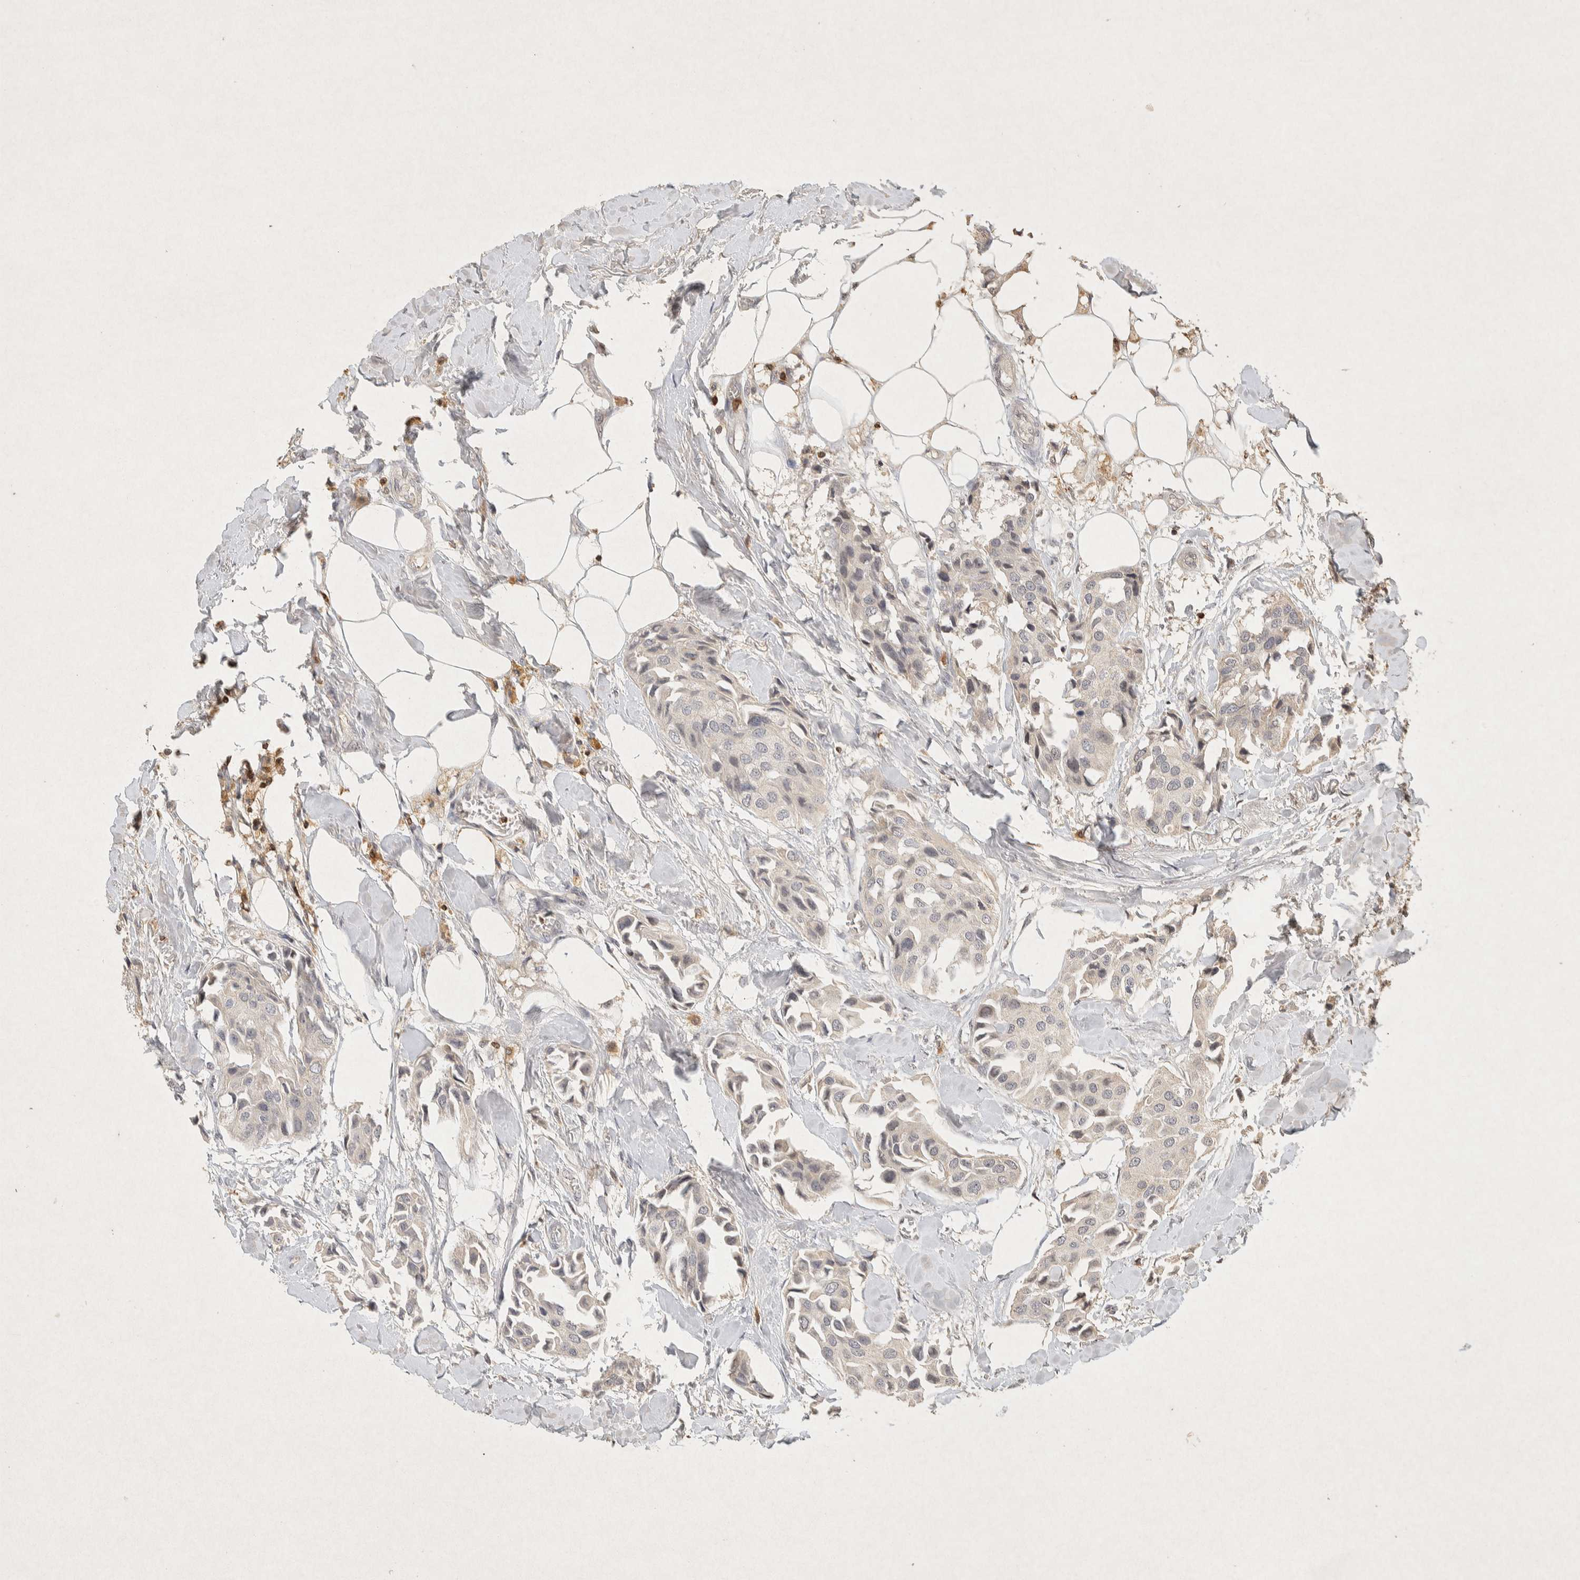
{"staining": {"intensity": "negative", "quantity": "none", "location": "none"}, "tissue": "breast cancer", "cell_type": "Tumor cells", "image_type": "cancer", "snomed": [{"axis": "morphology", "description": "Duct carcinoma"}, {"axis": "topography", "description": "Breast"}], "caption": "IHC of human breast cancer (invasive ductal carcinoma) exhibits no staining in tumor cells. (DAB immunohistochemistry (IHC), high magnification).", "gene": "RAC2", "patient": {"sex": "female", "age": 80}}